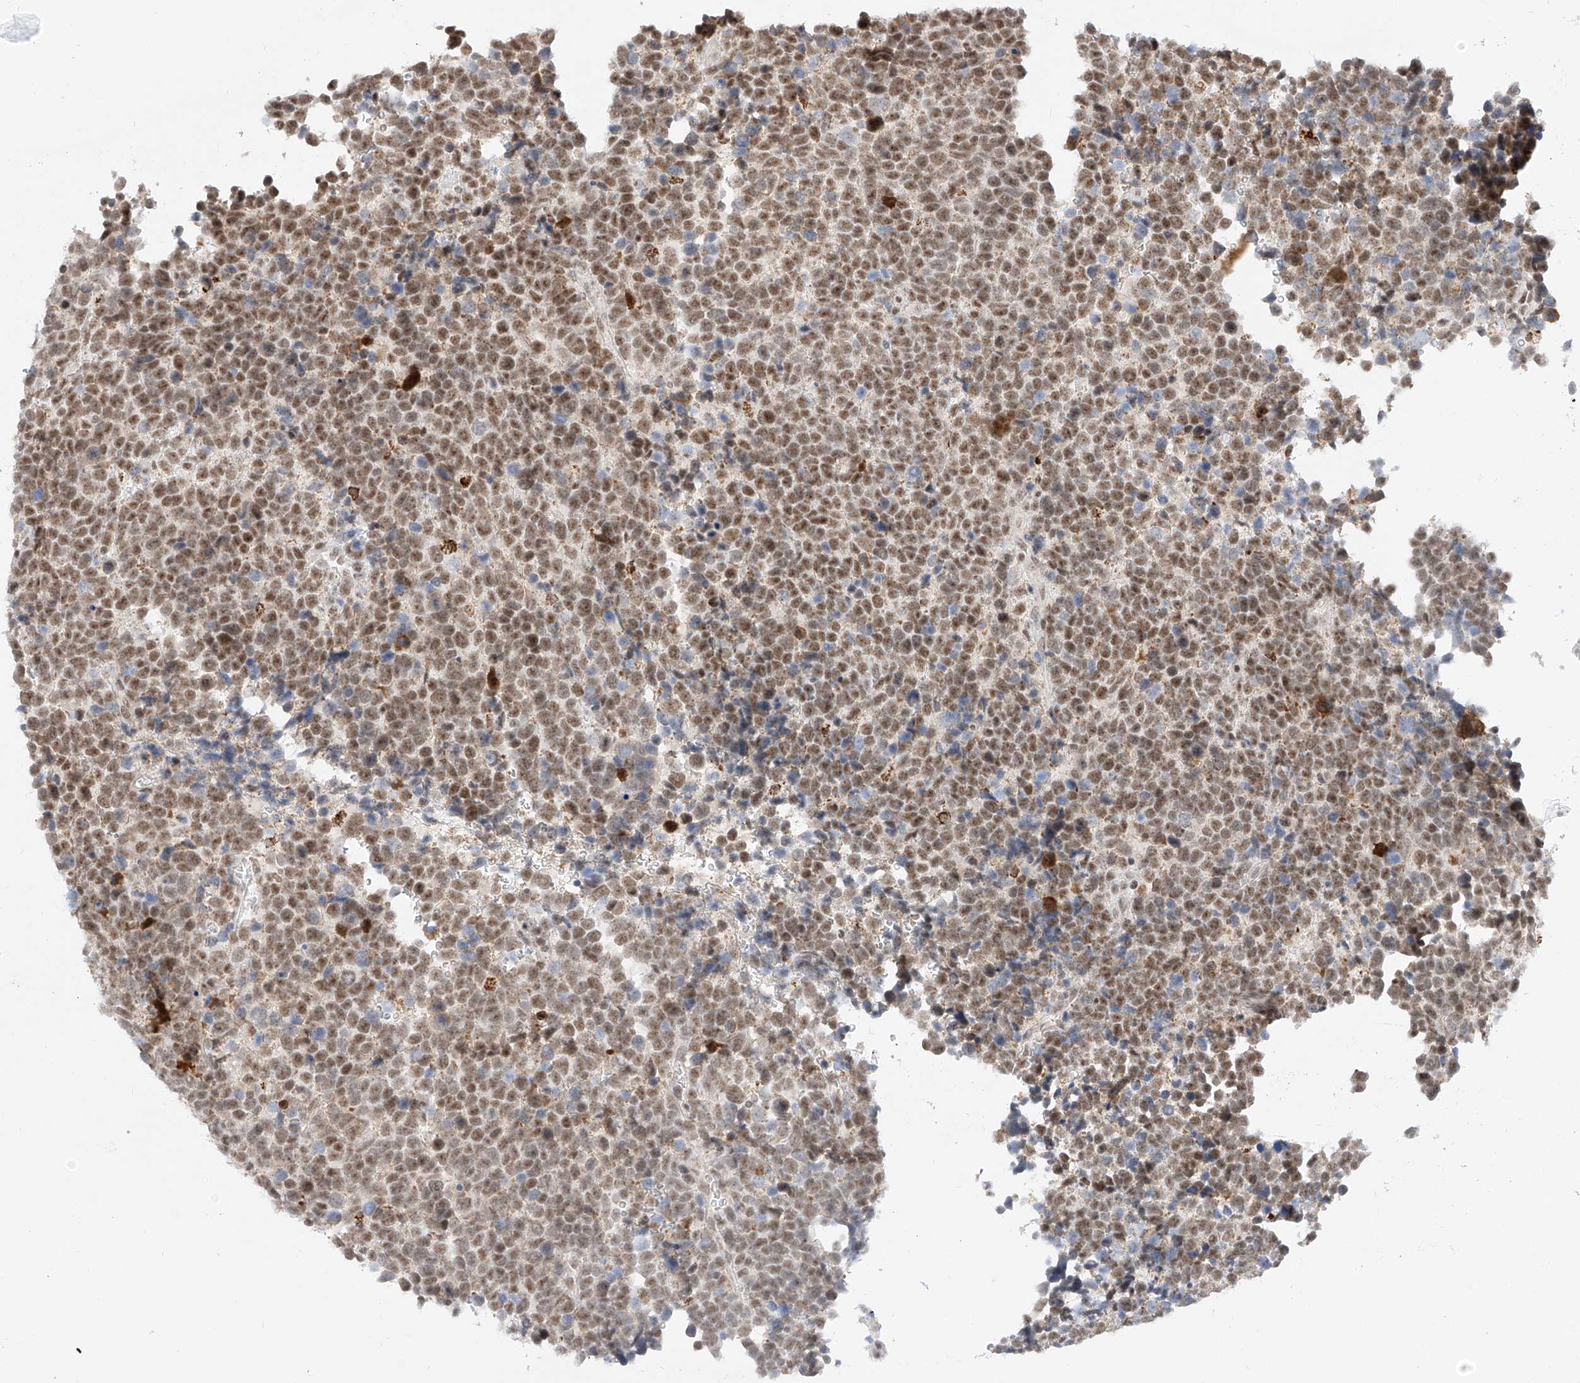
{"staining": {"intensity": "moderate", "quantity": ">75%", "location": "nuclear"}, "tissue": "urothelial cancer", "cell_type": "Tumor cells", "image_type": "cancer", "snomed": [{"axis": "morphology", "description": "Urothelial carcinoma, High grade"}, {"axis": "topography", "description": "Urinary bladder"}], "caption": "A brown stain labels moderate nuclear expression of a protein in human urothelial carcinoma (high-grade) tumor cells.", "gene": "NRF1", "patient": {"sex": "female", "age": 82}}